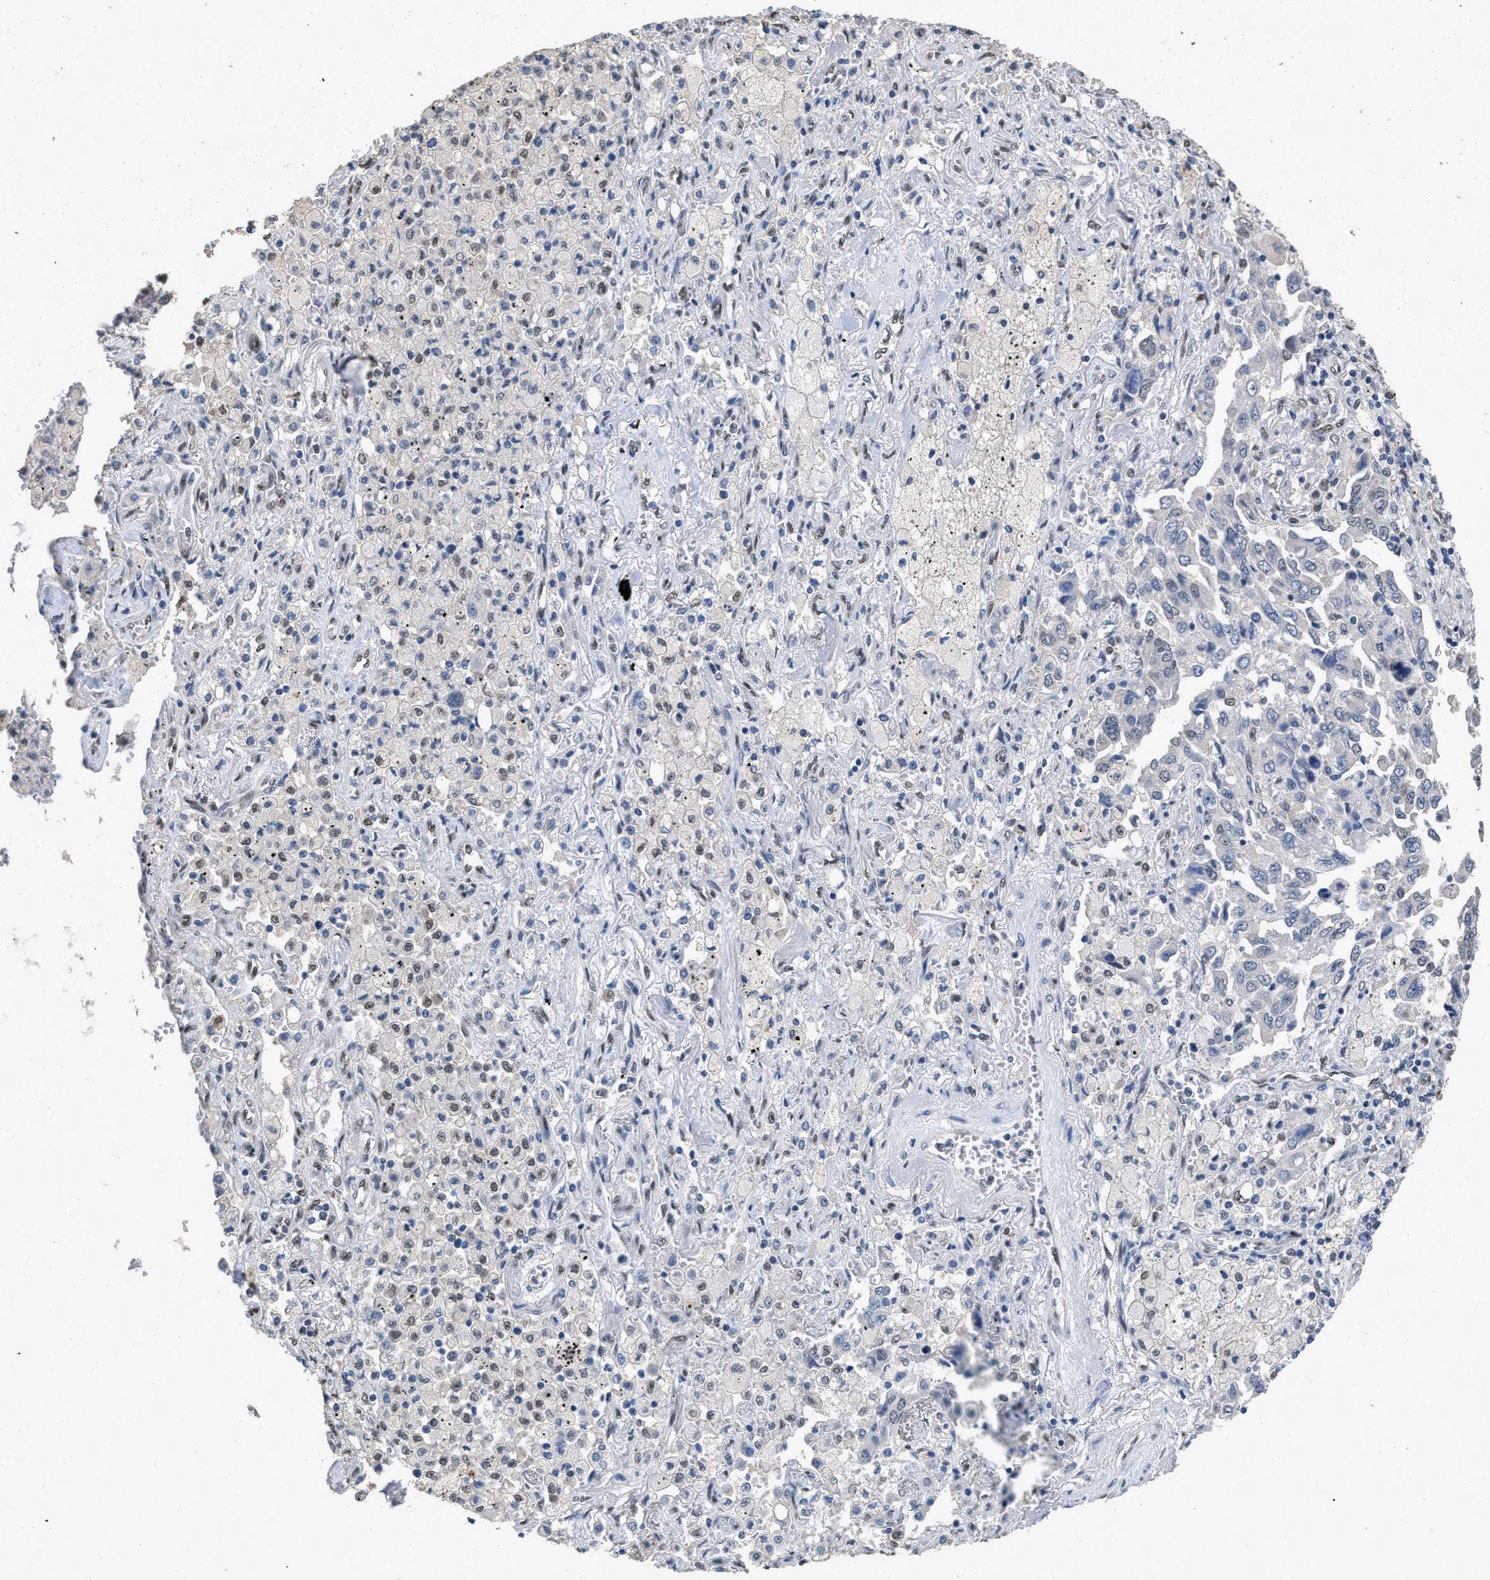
{"staining": {"intensity": "weak", "quantity": "<25%", "location": "nuclear"}, "tissue": "lung cancer", "cell_type": "Tumor cells", "image_type": "cancer", "snomed": [{"axis": "morphology", "description": "Adenocarcinoma, NOS"}, {"axis": "topography", "description": "Lung"}], "caption": "High power microscopy photomicrograph of an immunohistochemistry (IHC) histopathology image of adenocarcinoma (lung), revealing no significant staining in tumor cells. The staining is performed using DAB brown chromogen with nuclei counter-stained in using hematoxylin.", "gene": "QKI", "patient": {"sex": "female", "age": 65}}